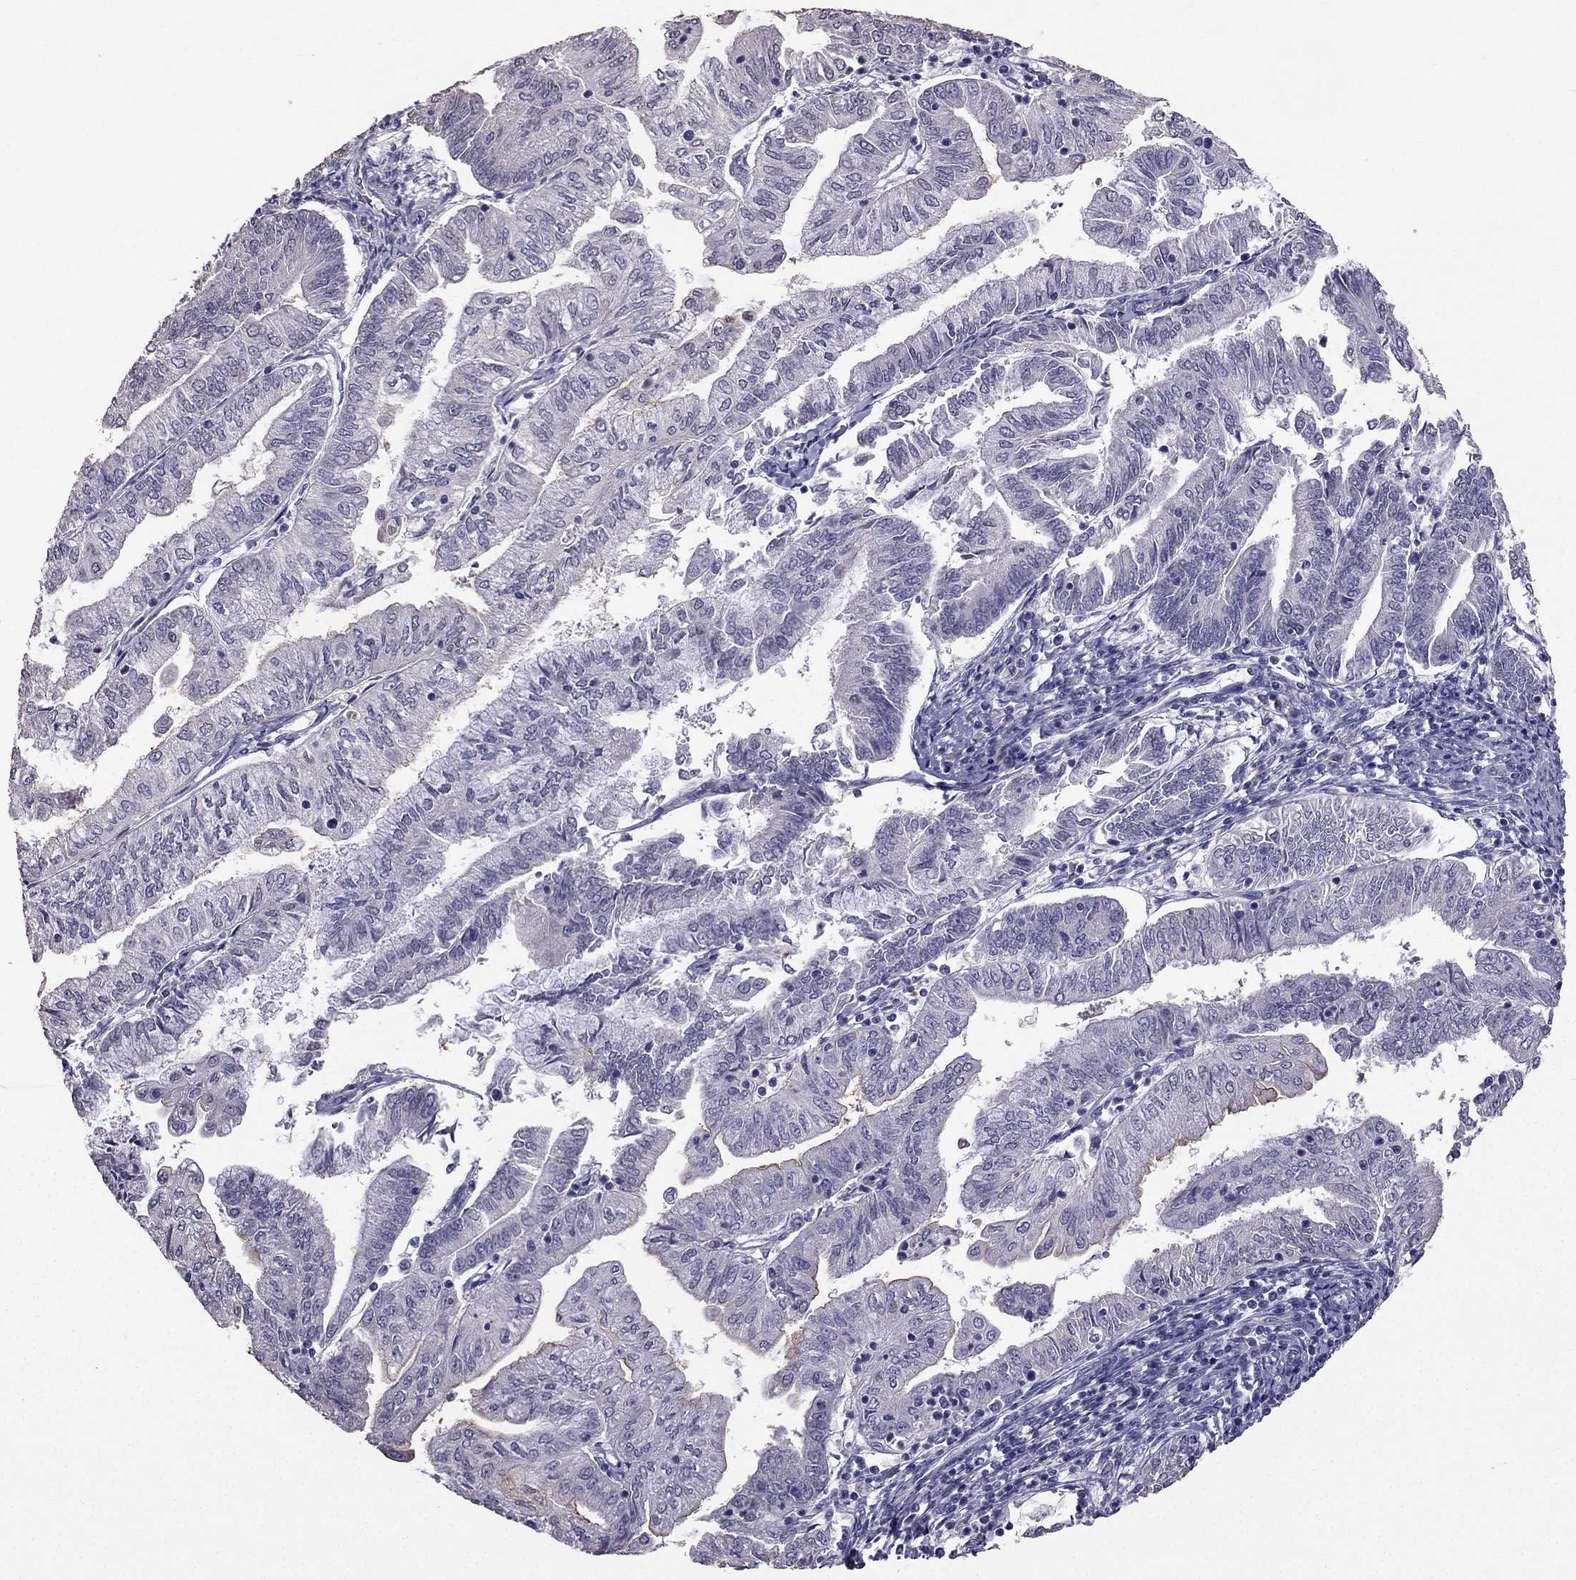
{"staining": {"intensity": "weak", "quantity": "<25%", "location": "cytoplasmic/membranous"}, "tissue": "endometrial cancer", "cell_type": "Tumor cells", "image_type": "cancer", "snomed": [{"axis": "morphology", "description": "Adenocarcinoma, NOS"}, {"axis": "topography", "description": "Endometrium"}], "caption": "Protein analysis of endometrial cancer displays no significant expression in tumor cells.", "gene": "SCG5", "patient": {"sex": "female", "age": 55}}